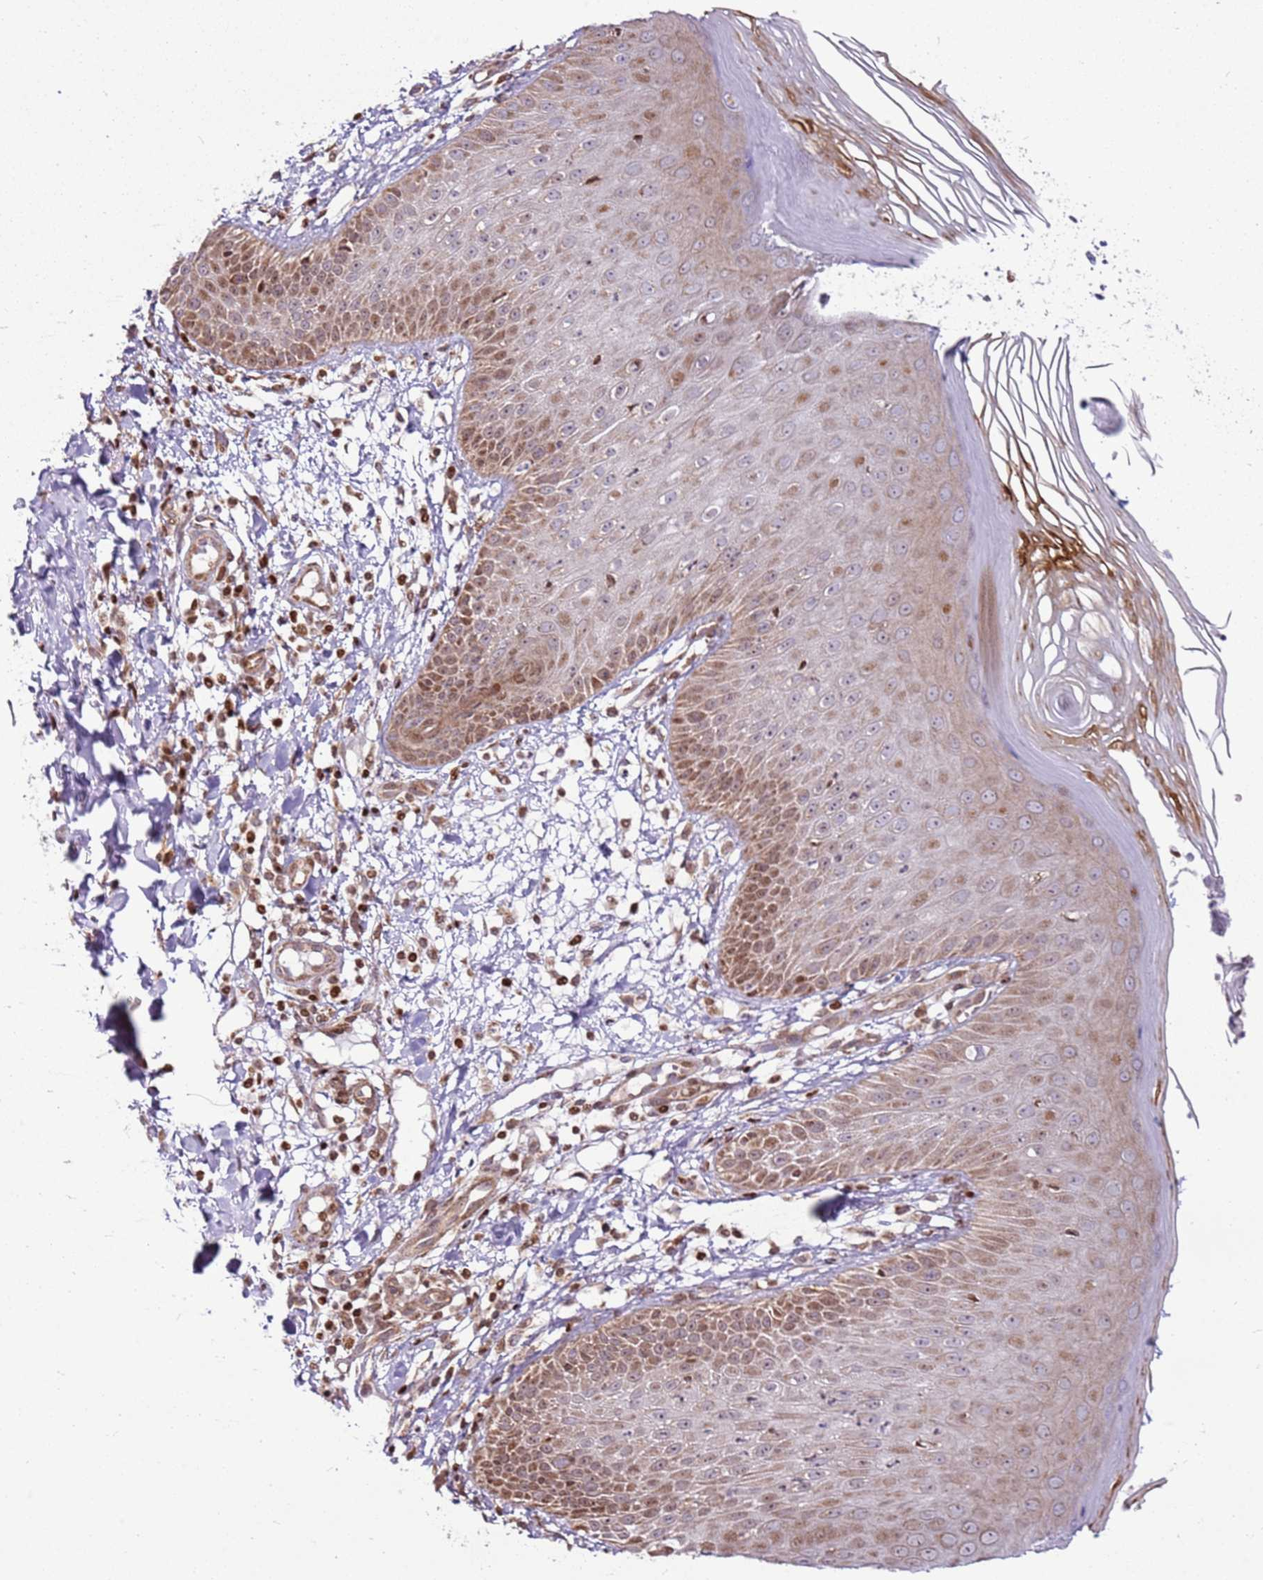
{"staining": {"intensity": "moderate", "quantity": "25%-75%", "location": "cytoplasmic/membranous,nuclear"}, "tissue": "skin", "cell_type": "Epidermal cells", "image_type": "normal", "snomed": [{"axis": "morphology", "description": "Normal tissue, NOS"}, {"axis": "morphology", "description": "Inflammation, NOS"}, {"axis": "topography", "description": "Soft tissue"}, {"axis": "topography", "description": "Anal"}], "caption": "Moderate cytoplasmic/membranous,nuclear protein positivity is identified in approximately 25%-75% of epidermal cells in skin. Using DAB (brown) and hematoxylin (blue) stains, captured at high magnification using brightfield microscopy.", "gene": "PCTP", "patient": {"sex": "female", "age": 15}}